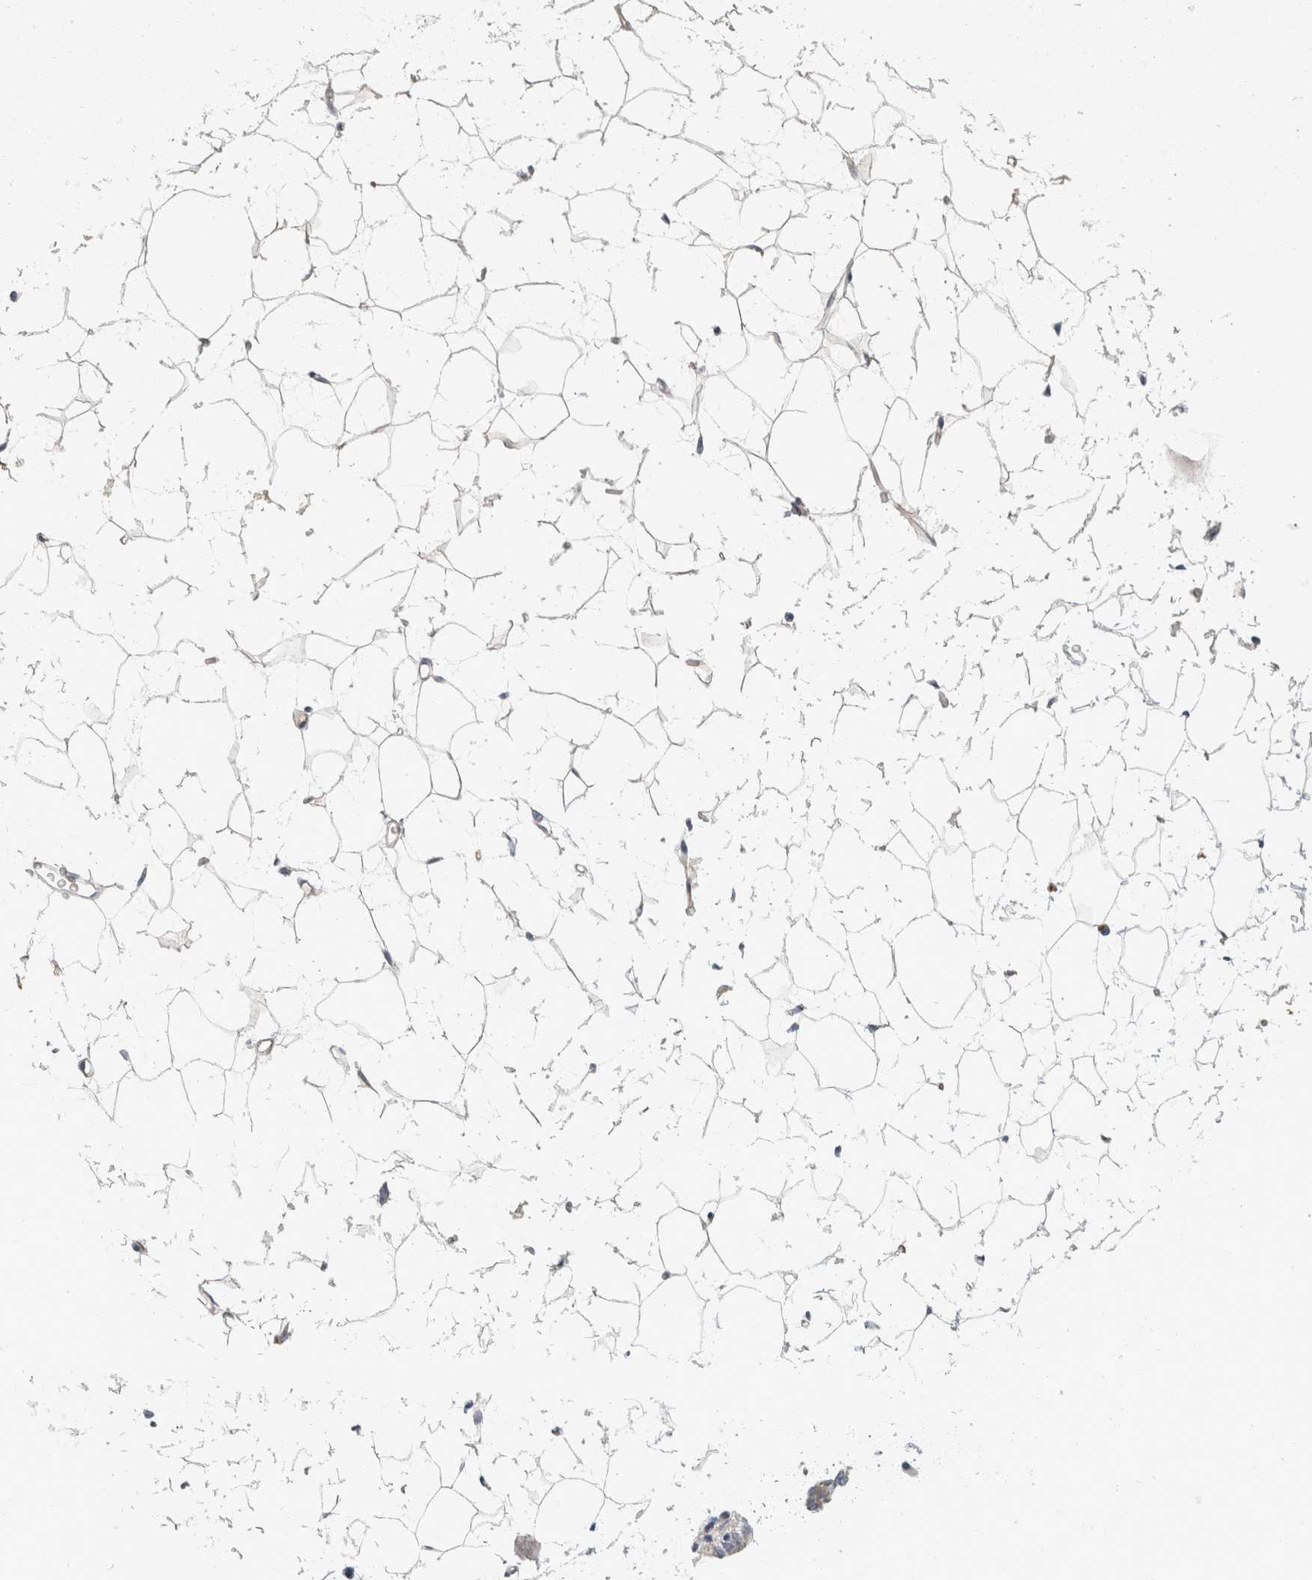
{"staining": {"intensity": "negative", "quantity": "none", "location": "none"}, "tissue": "breast", "cell_type": "Adipocytes", "image_type": "normal", "snomed": [{"axis": "morphology", "description": "Normal tissue, NOS"}, {"axis": "topography", "description": "Breast"}], "caption": "This image is of normal breast stained with immunohistochemistry (IHC) to label a protein in brown with the nuclei are counter-stained blue. There is no expression in adipocytes.", "gene": "TOM1L2", "patient": {"sex": "female", "age": 23}}